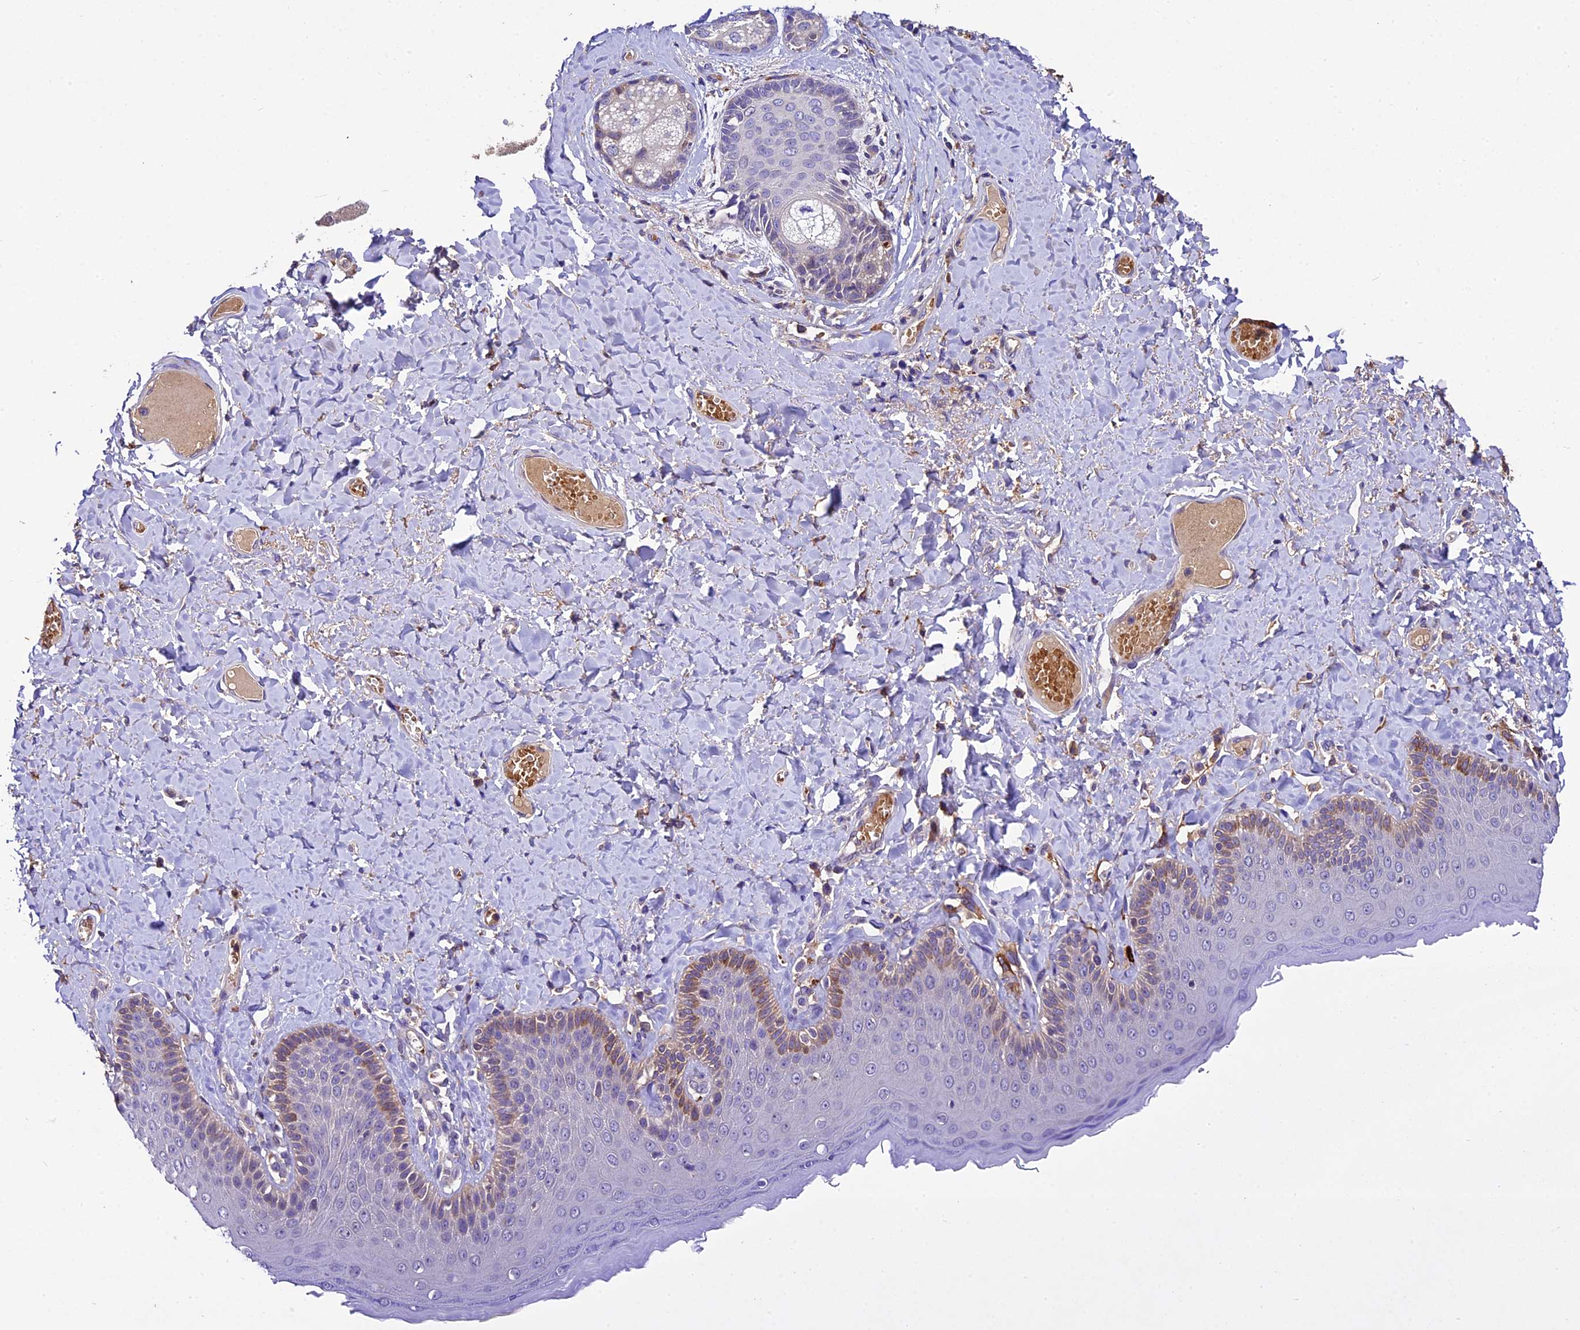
{"staining": {"intensity": "moderate", "quantity": "<25%", "location": "cytoplasmic/membranous"}, "tissue": "skin", "cell_type": "Epidermal cells", "image_type": "normal", "snomed": [{"axis": "morphology", "description": "Normal tissue, NOS"}, {"axis": "topography", "description": "Anal"}], "caption": "Immunohistochemical staining of normal human skin demonstrates low levels of moderate cytoplasmic/membranous staining in about <25% of epidermal cells. The protein of interest is stained brown, and the nuclei are stained in blue (DAB IHC with brightfield microscopy, high magnification).", "gene": "CILP2", "patient": {"sex": "male", "age": 69}}